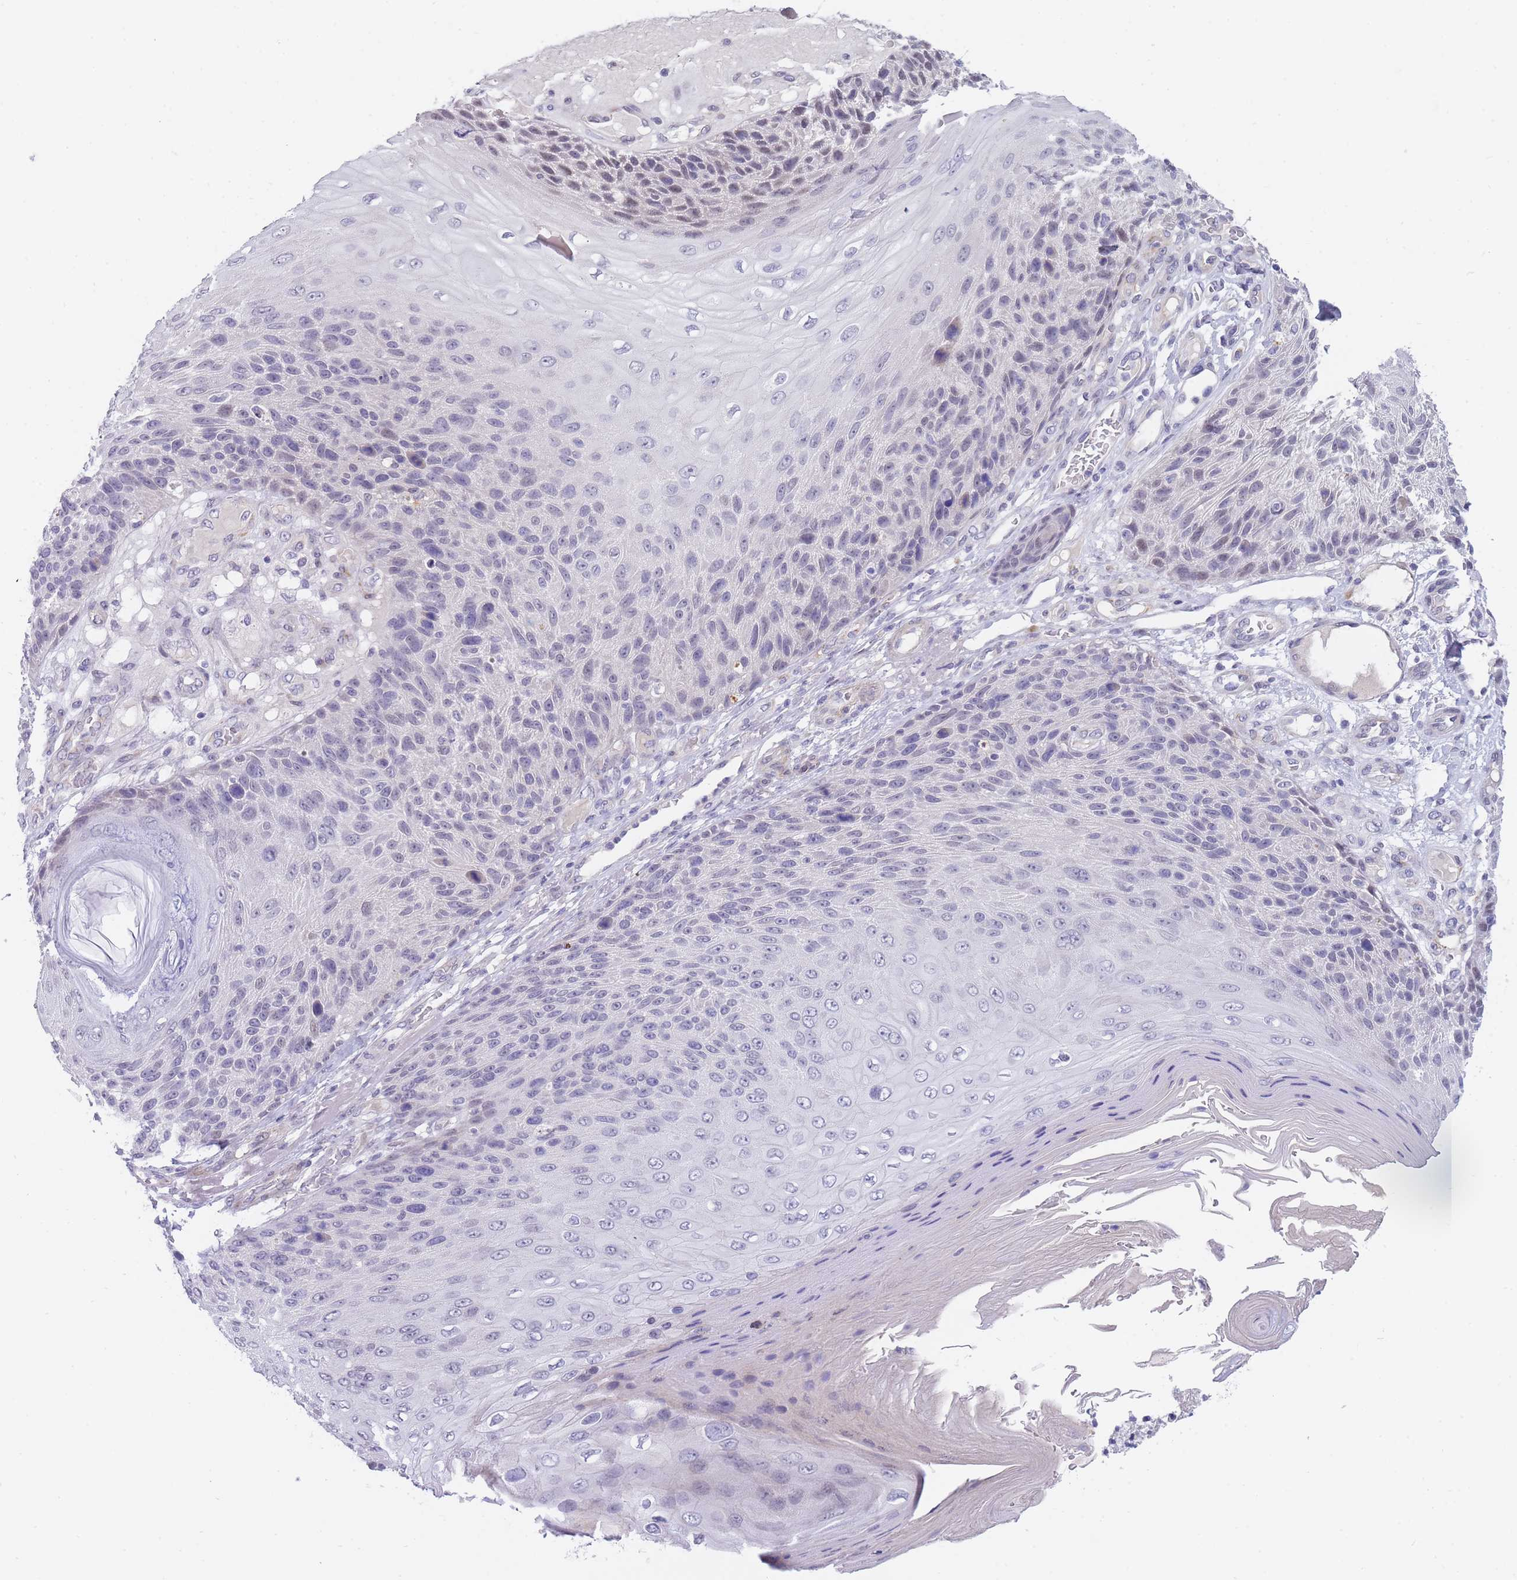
{"staining": {"intensity": "weak", "quantity": "<25%", "location": "nuclear"}, "tissue": "skin cancer", "cell_type": "Tumor cells", "image_type": "cancer", "snomed": [{"axis": "morphology", "description": "Squamous cell carcinoma, NOS"}, {"axis": "topography", "description": "Skin"}], "caption": "IHC photomicrograph of human skin squamous cell carcinoma stained for a protein (brown), which demonstrates no staining in tumor cells. (Immunohistochemistry (ihc), brightfield microscopy, high magnification).", "gene": "PRR23B", "patient": {"sex": "female", "age": 88}}